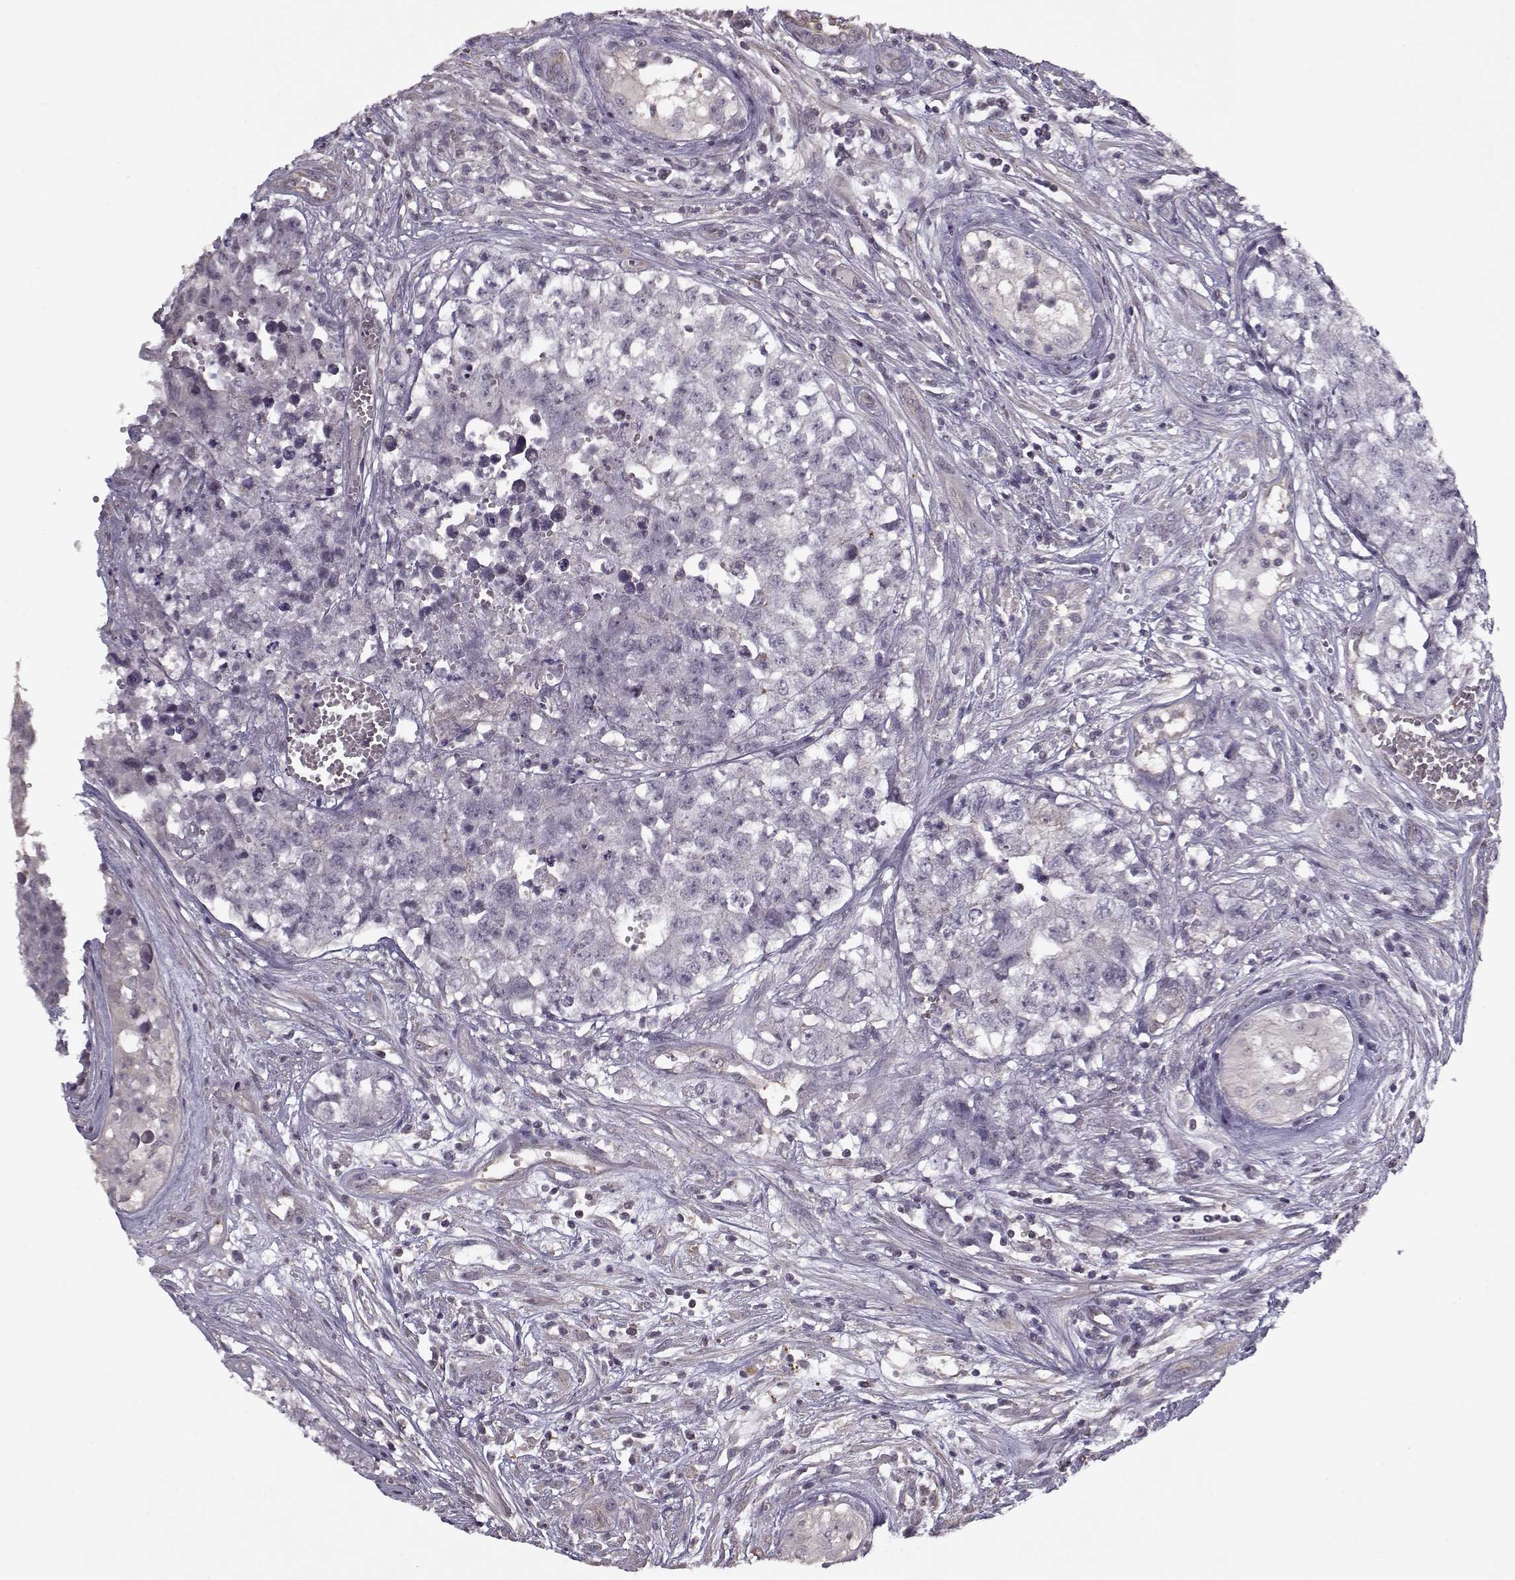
{"staining": {"intensity": "negative", "quantity": "none", "location": "none"}, "tissue": "testis cancer", "cell_type": "Tumor cells", "image_type": "cancer", "snomed": [{"axis": "morphology", "description": "Seminoma, NOS"}, {"axis": "morphology", "description": "Carcinoma, Embryonal, NOS"}, {"axis": "topography", "description": "Testis"}], "caption": "Tumor cells are negative for brown protein staining in embryonal carcinoma (testis).", "gene": "KRT9", "patient": {"sex": "male", "age": 22}}